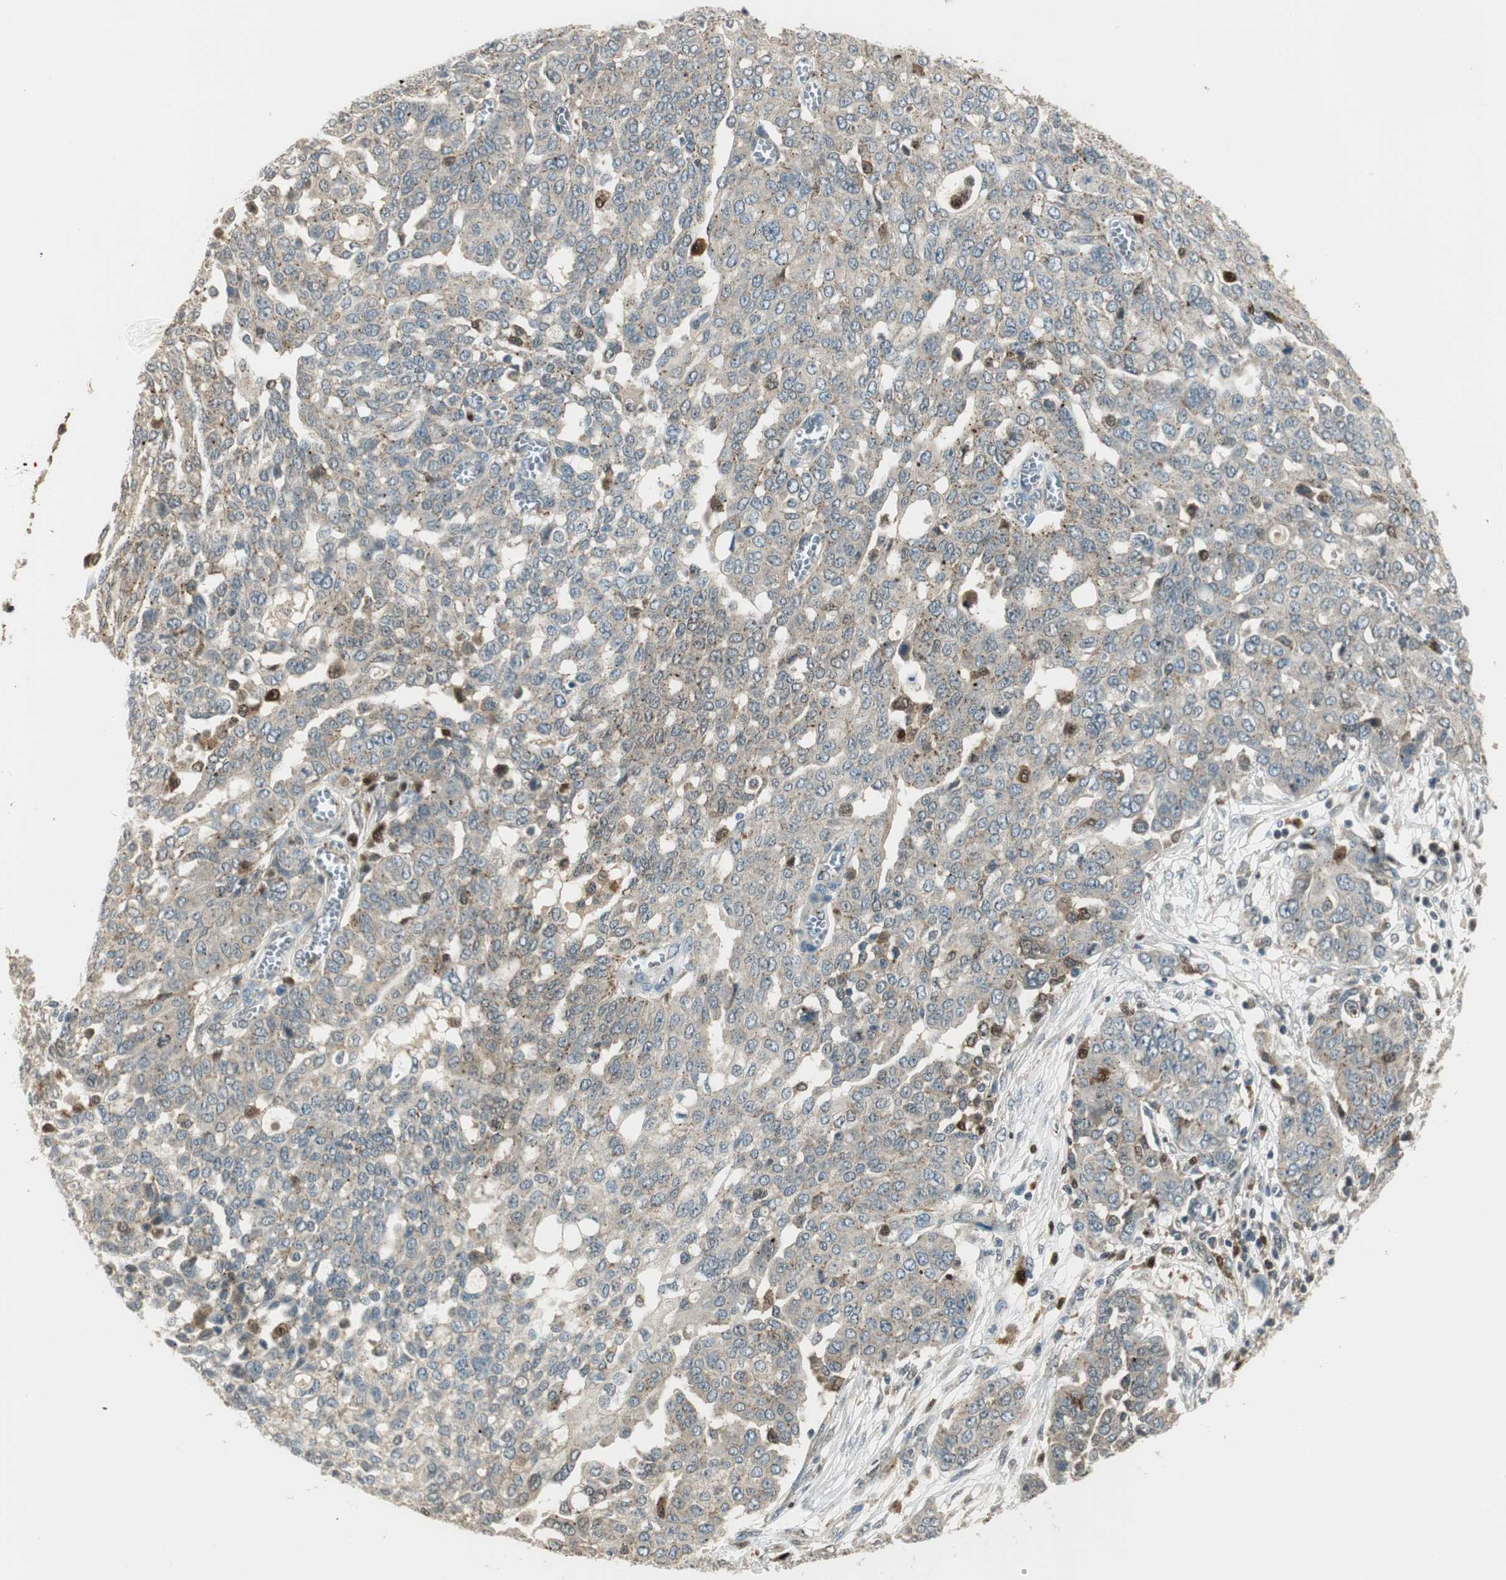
{"staining": {"intensity": "negative", "quantity": "none", "location": "none"}, "tissue": "ovarian cancer", "cell_type": "Tumor cells", "image_type": "cancer", "snomed": [{"axis": "morphology", "description": "Cystadenocarcinoma, serous, NOS"}, {"axis": "topography", "description": "Soft tissue"}, {"axis": "topography", "description": "Ovary"}], "caption": "The photomicrograph displays no significant staining in tumor cells of ovarian cancer.", "gene": "LTA4H", "patient": {"sex": "female", "age": 57}}